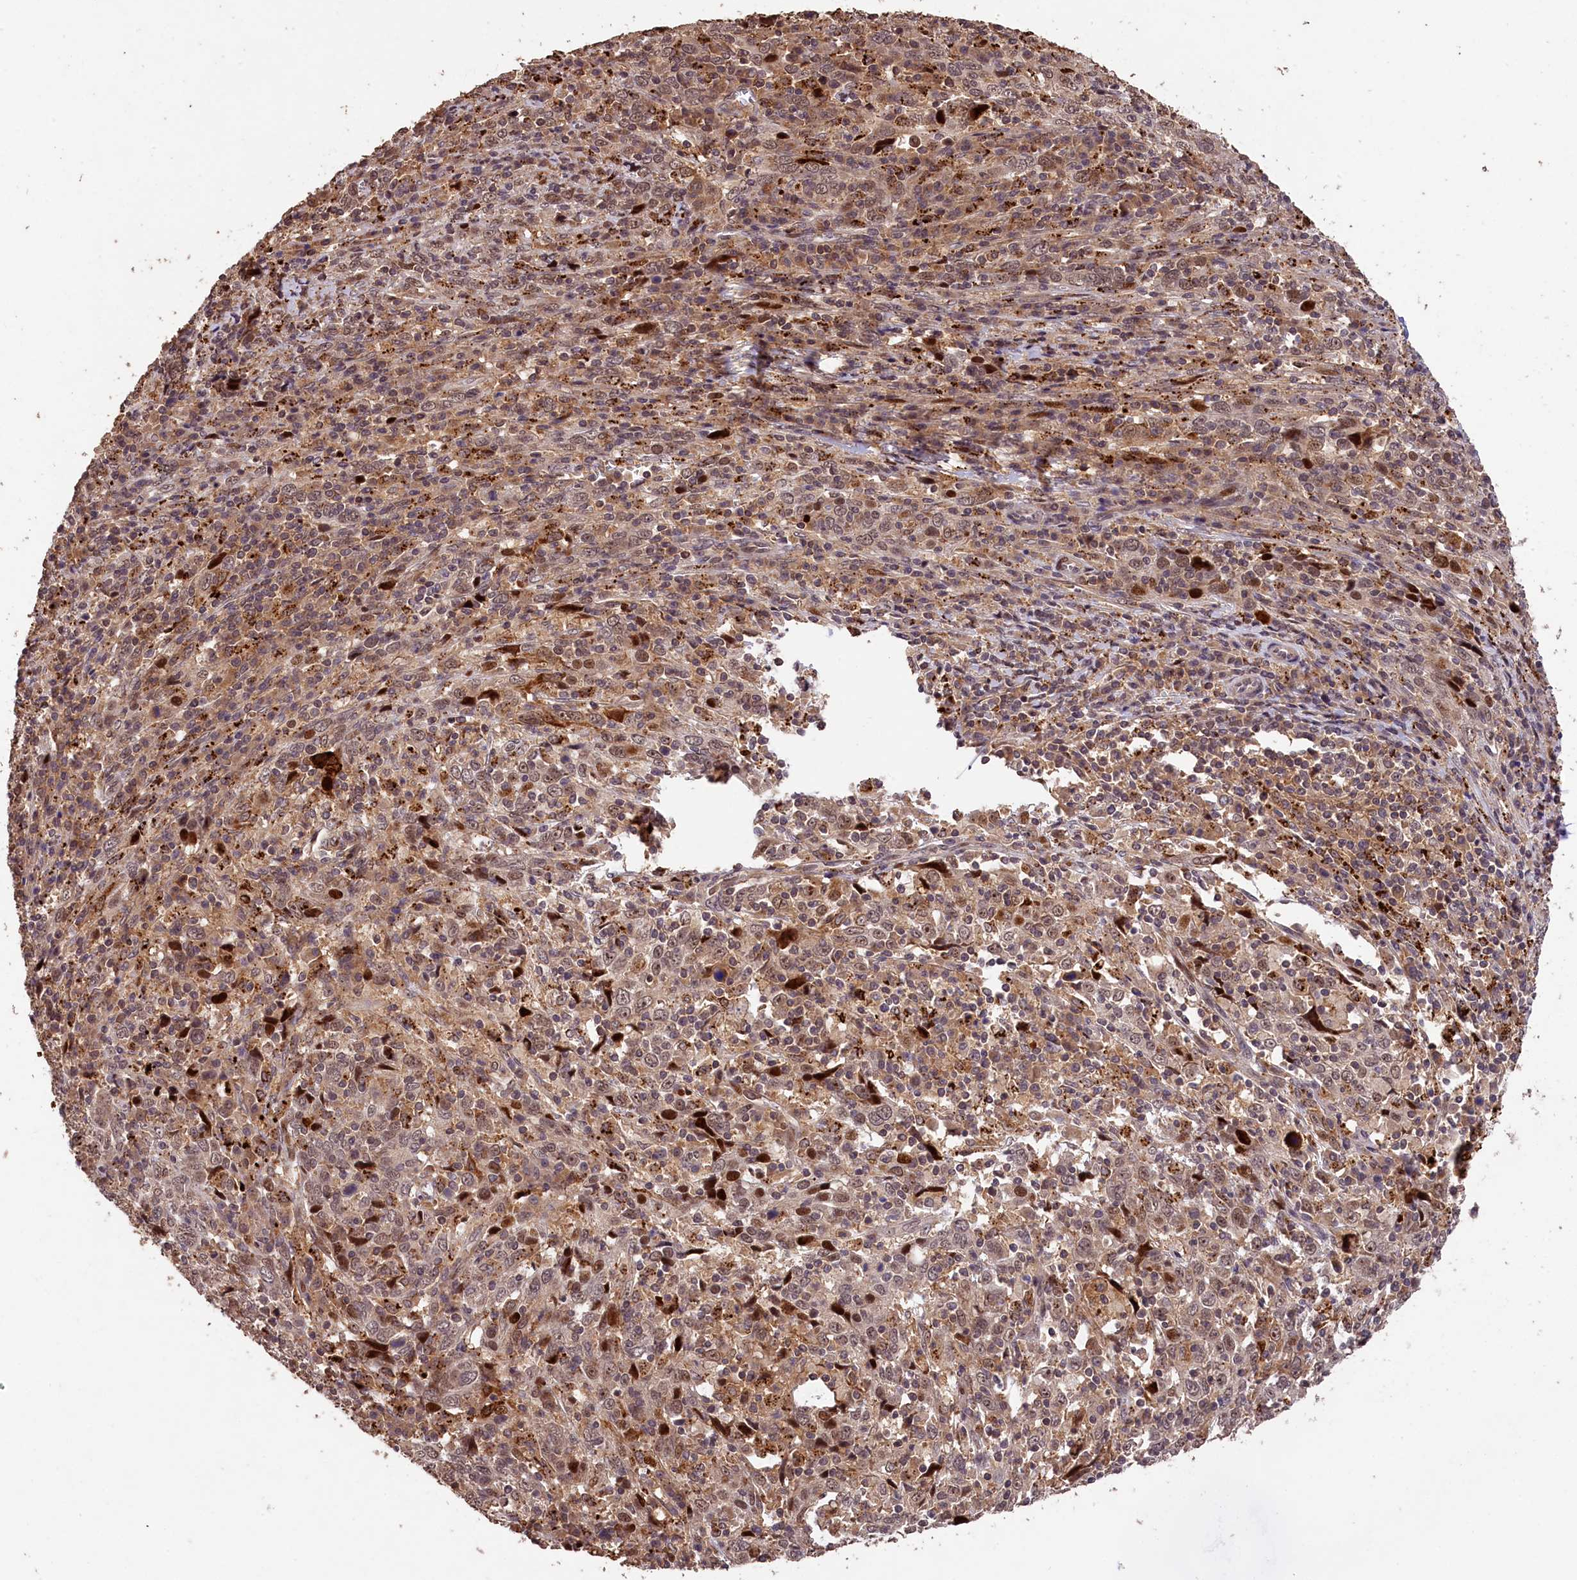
{"staining": {"intensity": "moderate", "quantity": "25%-75%", "location": "nuclear"}, "tissue": "cervical cancer", "cell_type": "Tumor cells", "image_type": "cancer", "snomed": [{"axis": "morphology", "description": "Squamous cell carcinoma, NOS"}, {"axis": "topography", "description": "Cervix"}], "caption": "Tumor cells exhibit medium levels of moderate nuclear positivity in about 25%-75% of cells in human cervical cancer (squamous cell carcinoma).", "gene": "PHAF1", "patient": {"sex": "female", "age": 46}}